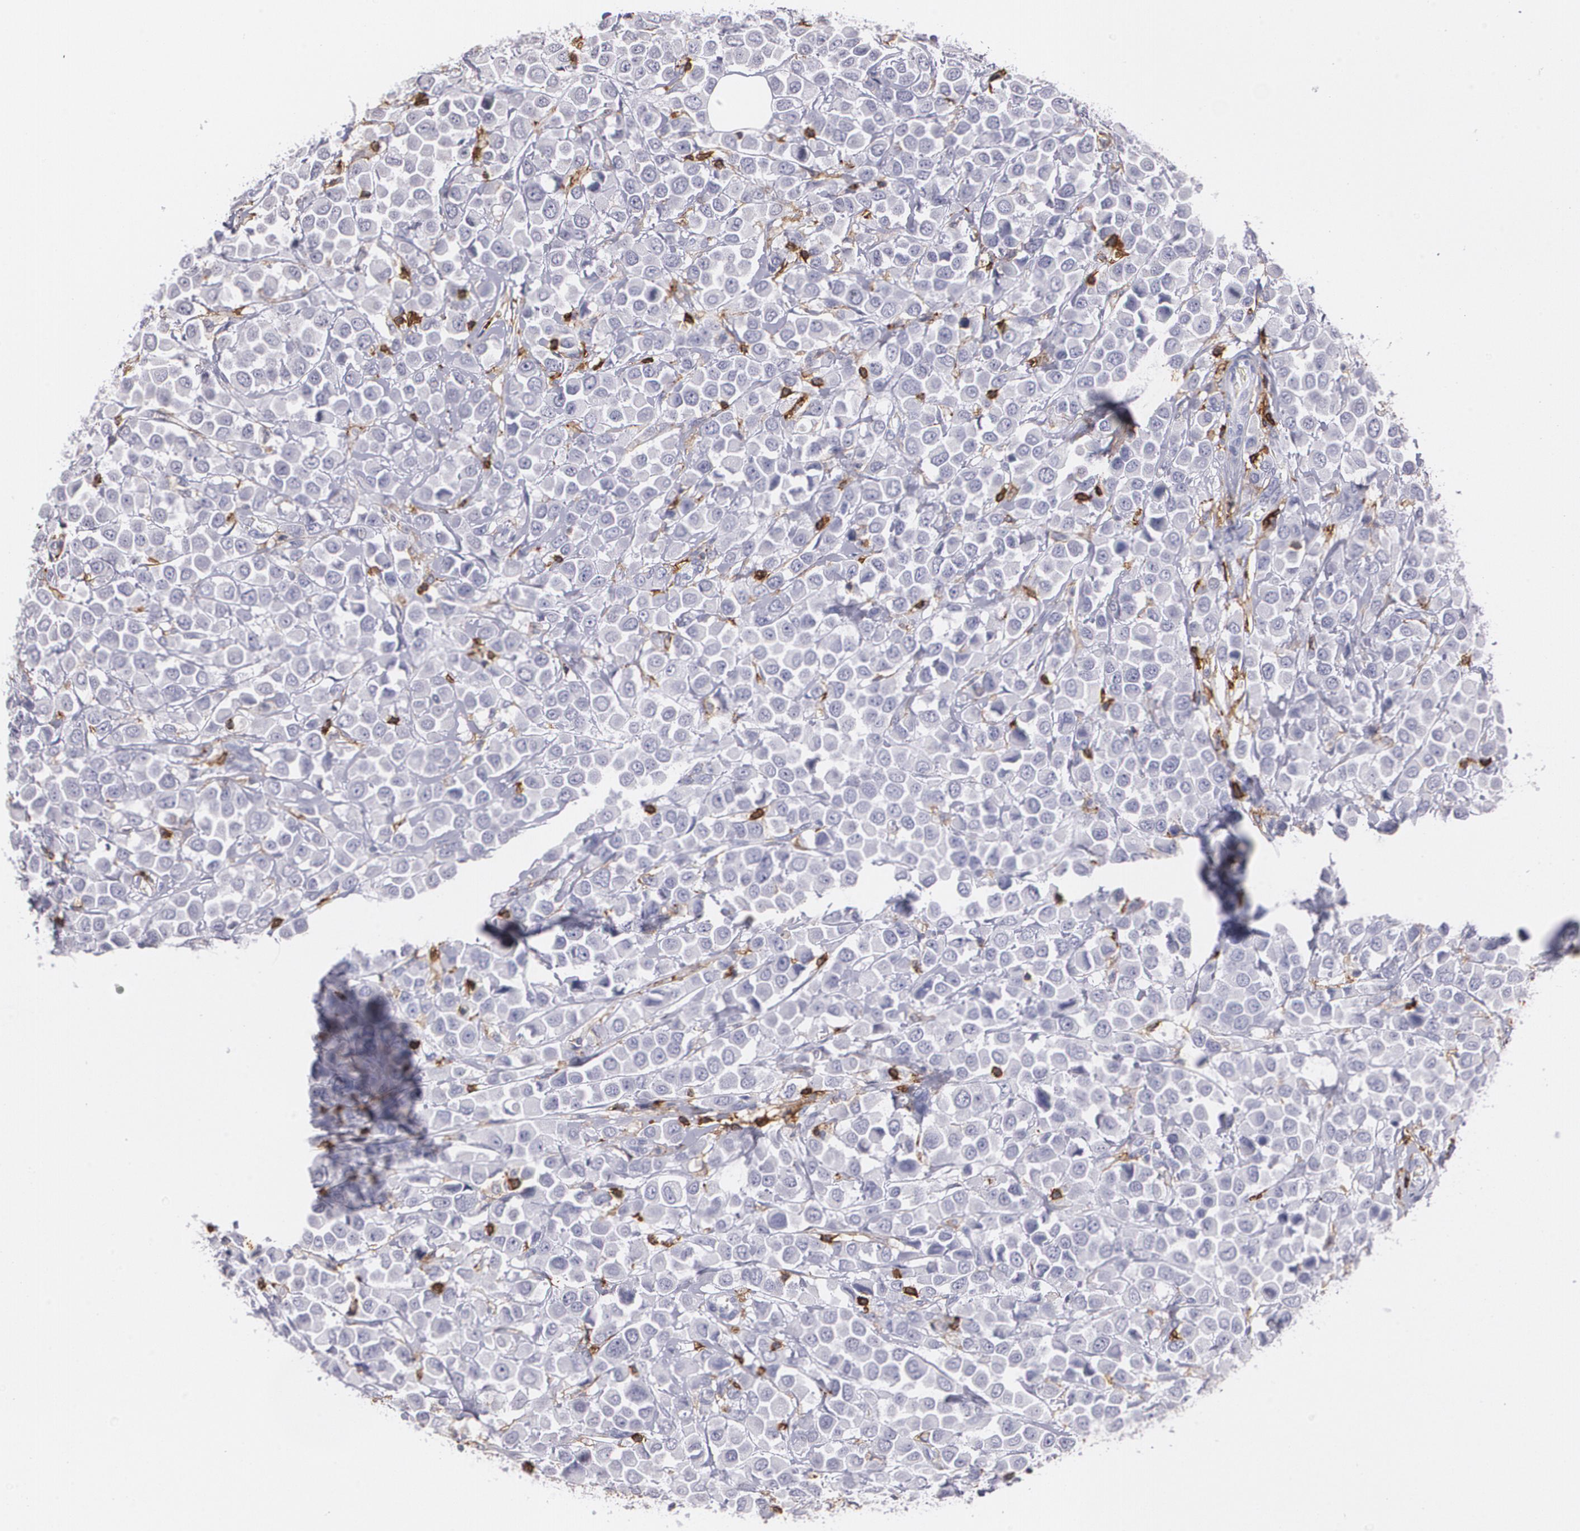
{"staining": {"intensity": "negative", "quantity": "none", "location": "none"}, "tissue": "breast cancer", "cell_type": "Tumor cells", "image_type": "cancer", "snomed": [{"axis": "morphology", "description": "Duct carcinoma"}, {"axis": "topography", "description": "Breast"}], "caption": "Human breast invasive ductal carcinoma stained for a protein using IHC demonstrates no positivity in tumor cells.", "gene": "PTPRC", "patient": {"sex": "female", "age": 61}}